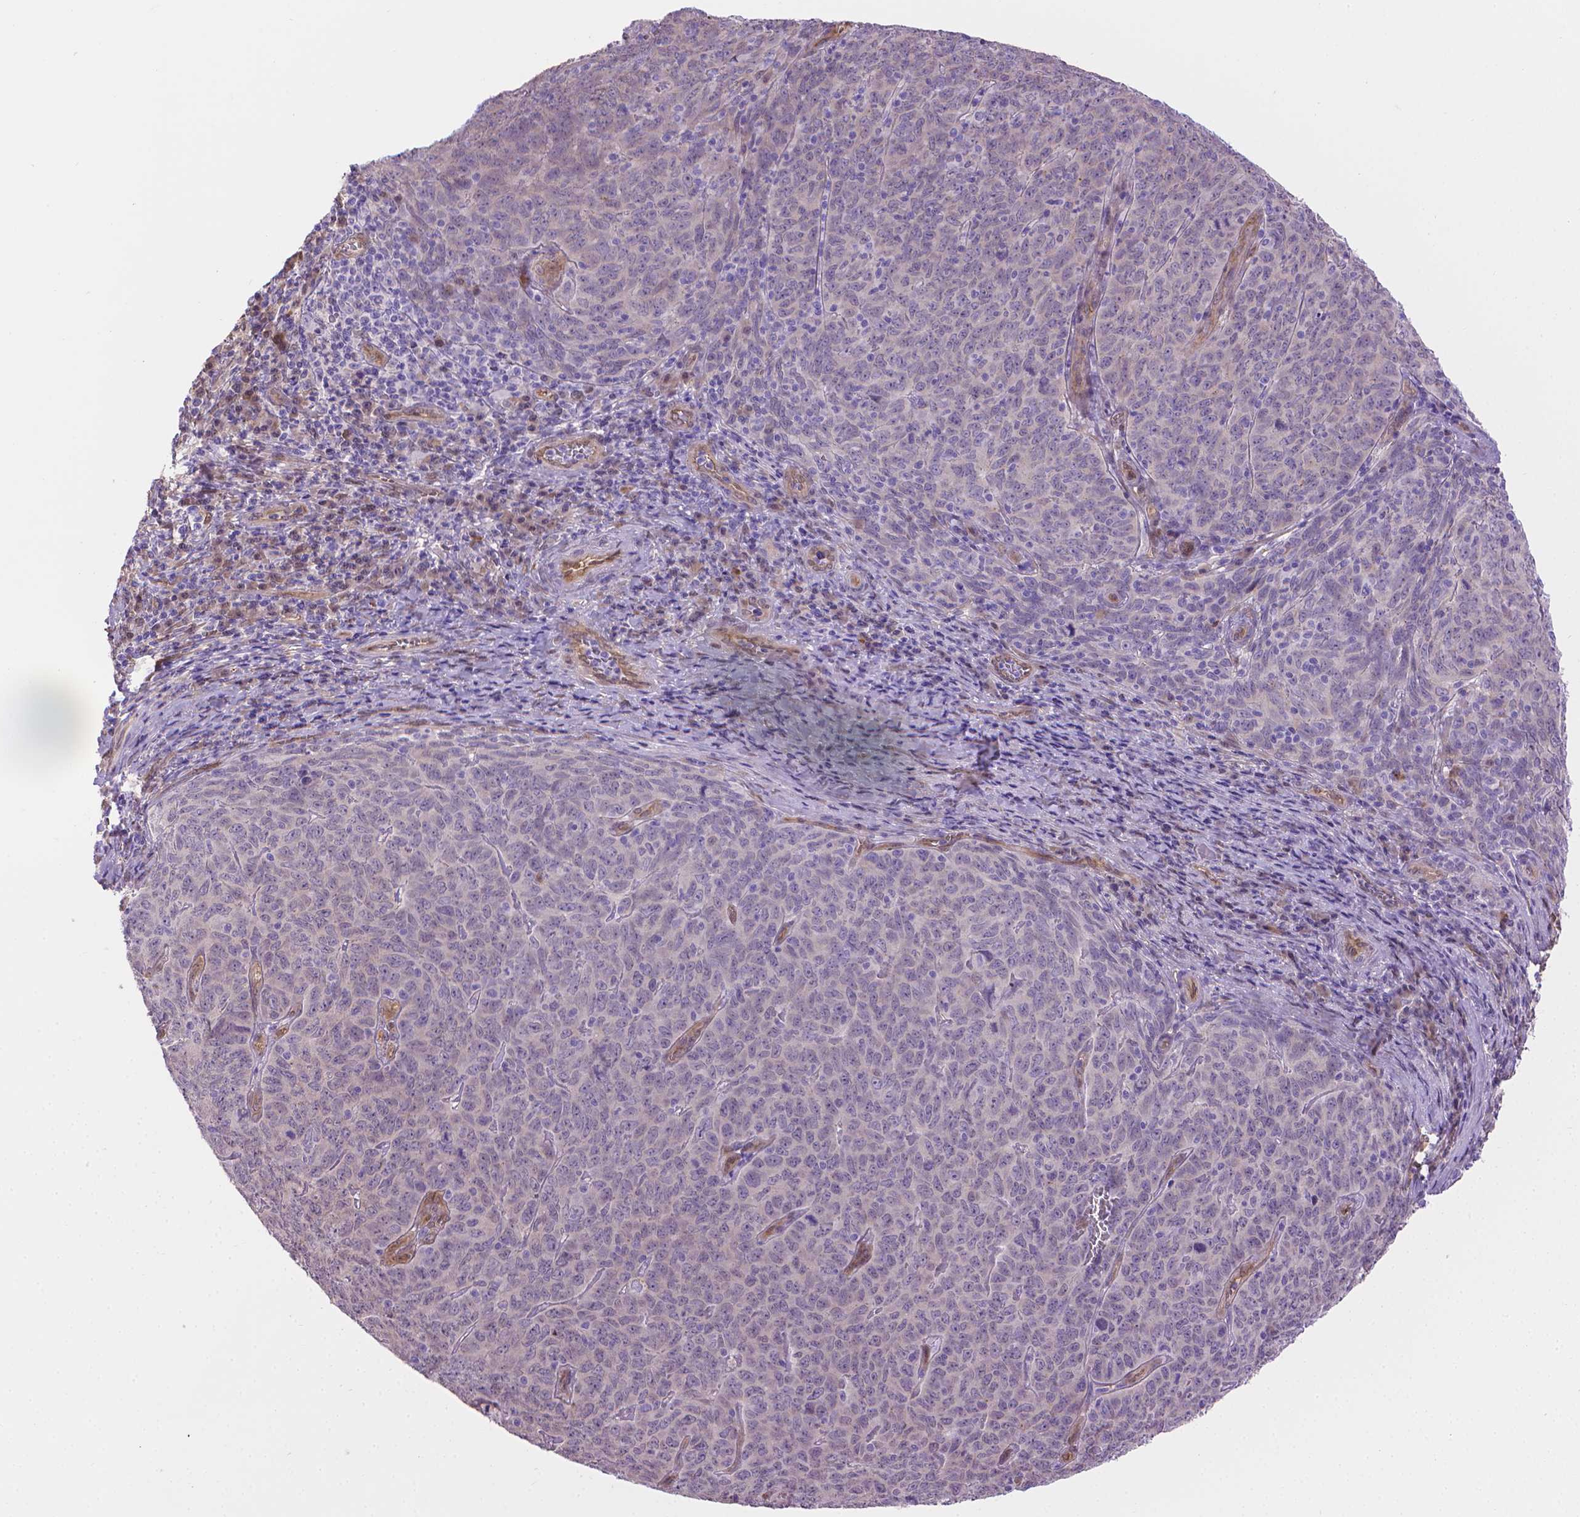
{"staining": {"intensity": "negative", "quantity": "none", "location": "none"}, "tissue": "skin cancer", "cell_type": "Tumor cells", "image_type": "cancer", "snomed": [{"axis": "morphology", "description": "Squamous cell carcinoma, NOS"}, {"axis": "topography", "description": "Skin"}, {"axis": "topography", "description": "Anal"}], "caption": "DAB immunohistochemical staining of human skin cancer demonstrates no significant staining in tumor cells.", "gene": "CLIC4", "patient": {"sex": "female", "age": 51}}